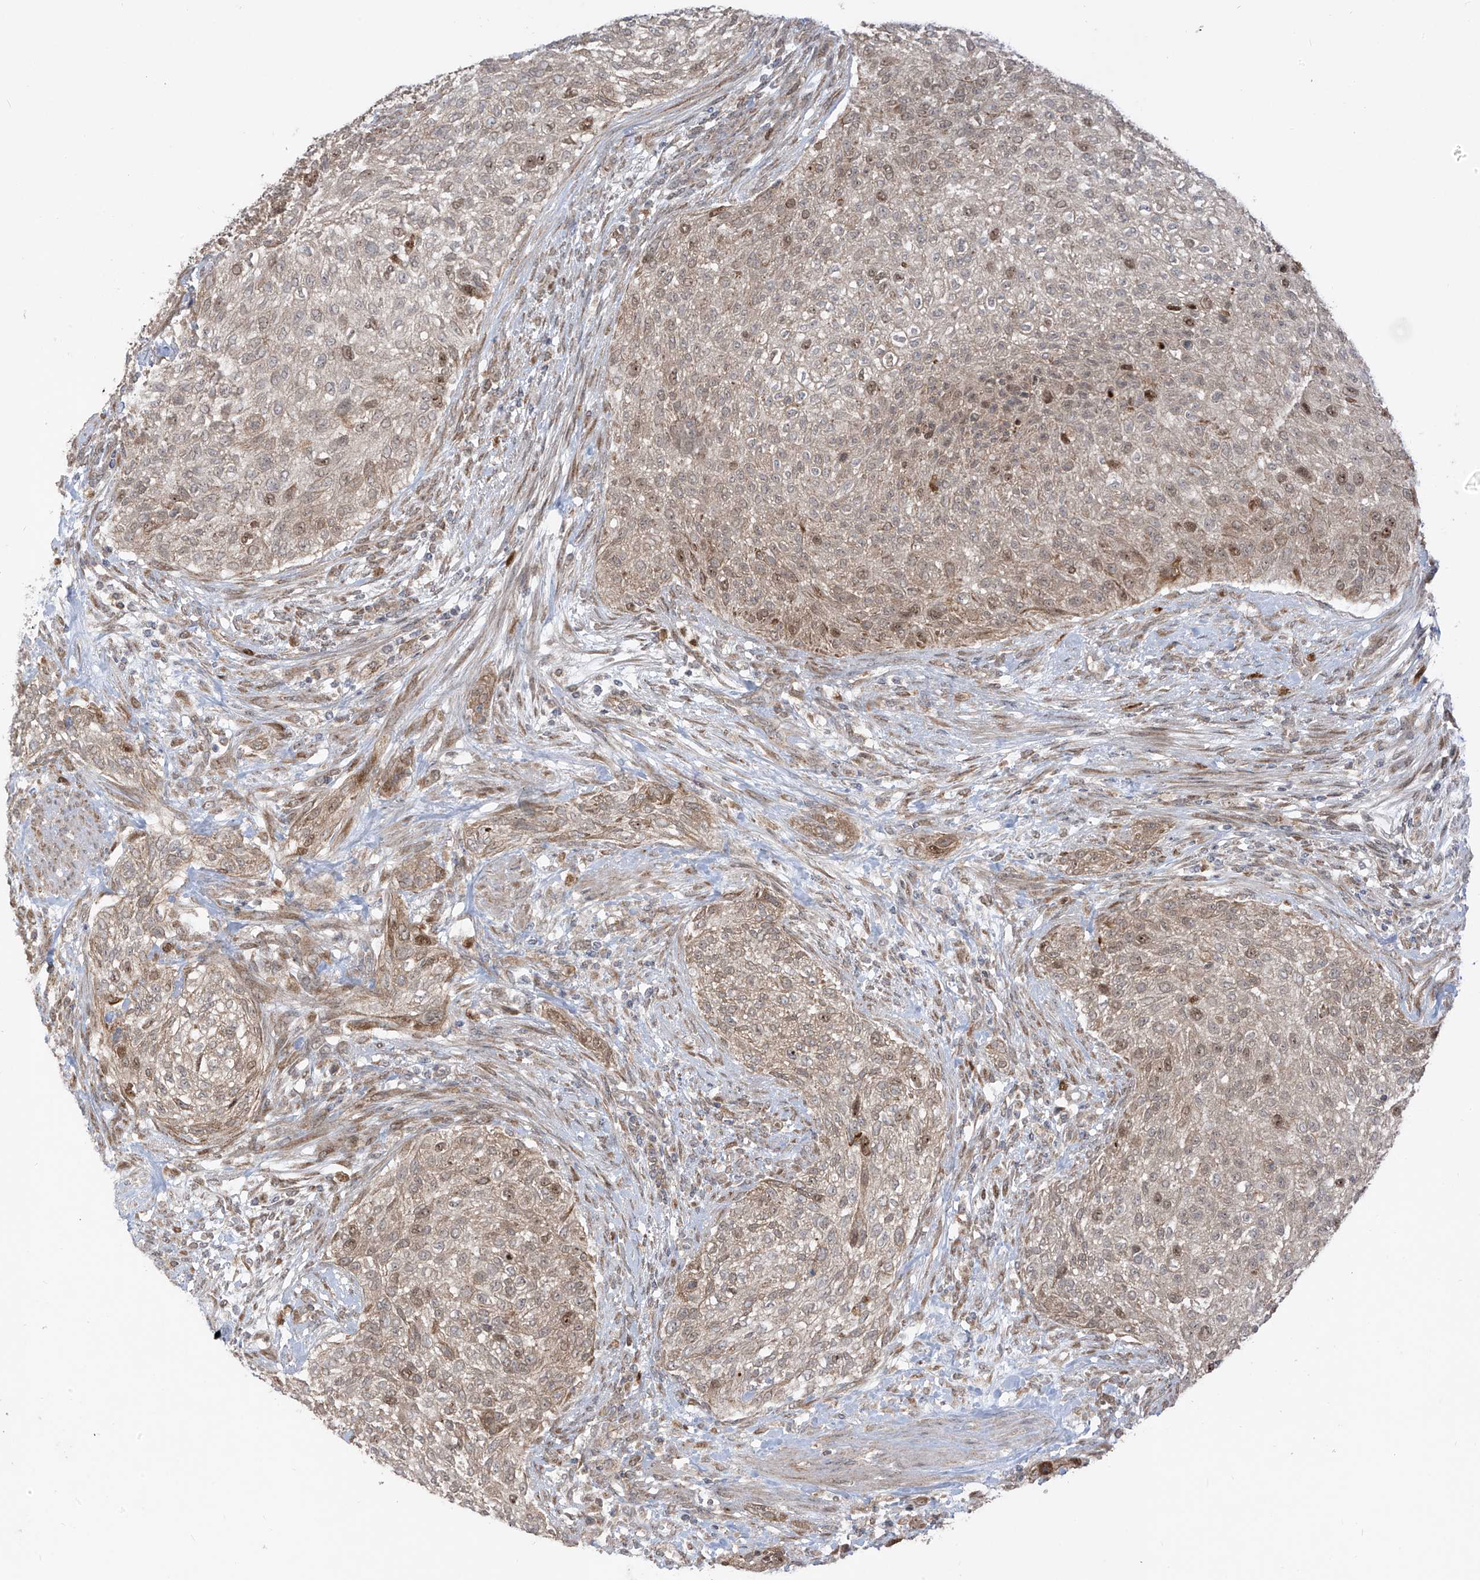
{"staining": {"intensity": "weak", "quantity": ">75%", "location": "cytoplasmic/membranous,nuclear"}, "tissue": "urothelial cancer", "cell_type": "Tumor cells", "image_type": "cancer", "snomed": [{"axis": "morphology", "description": "Urothelial carcinoma, High grade"}, {"axis": "topography", "description": "Urinary bladder"}], "caption": "High-magnification brightfield microscopy of urothelial cancer stained with DAB (brown) and counterstained with hematoxylin (blue). tumor cells exhibit weak cytoplasmic/membranous and nuclear staining is seen in about>75% of cells.", "gene": "PDE11A", "patient": {"sex": "male", "age": 35}}